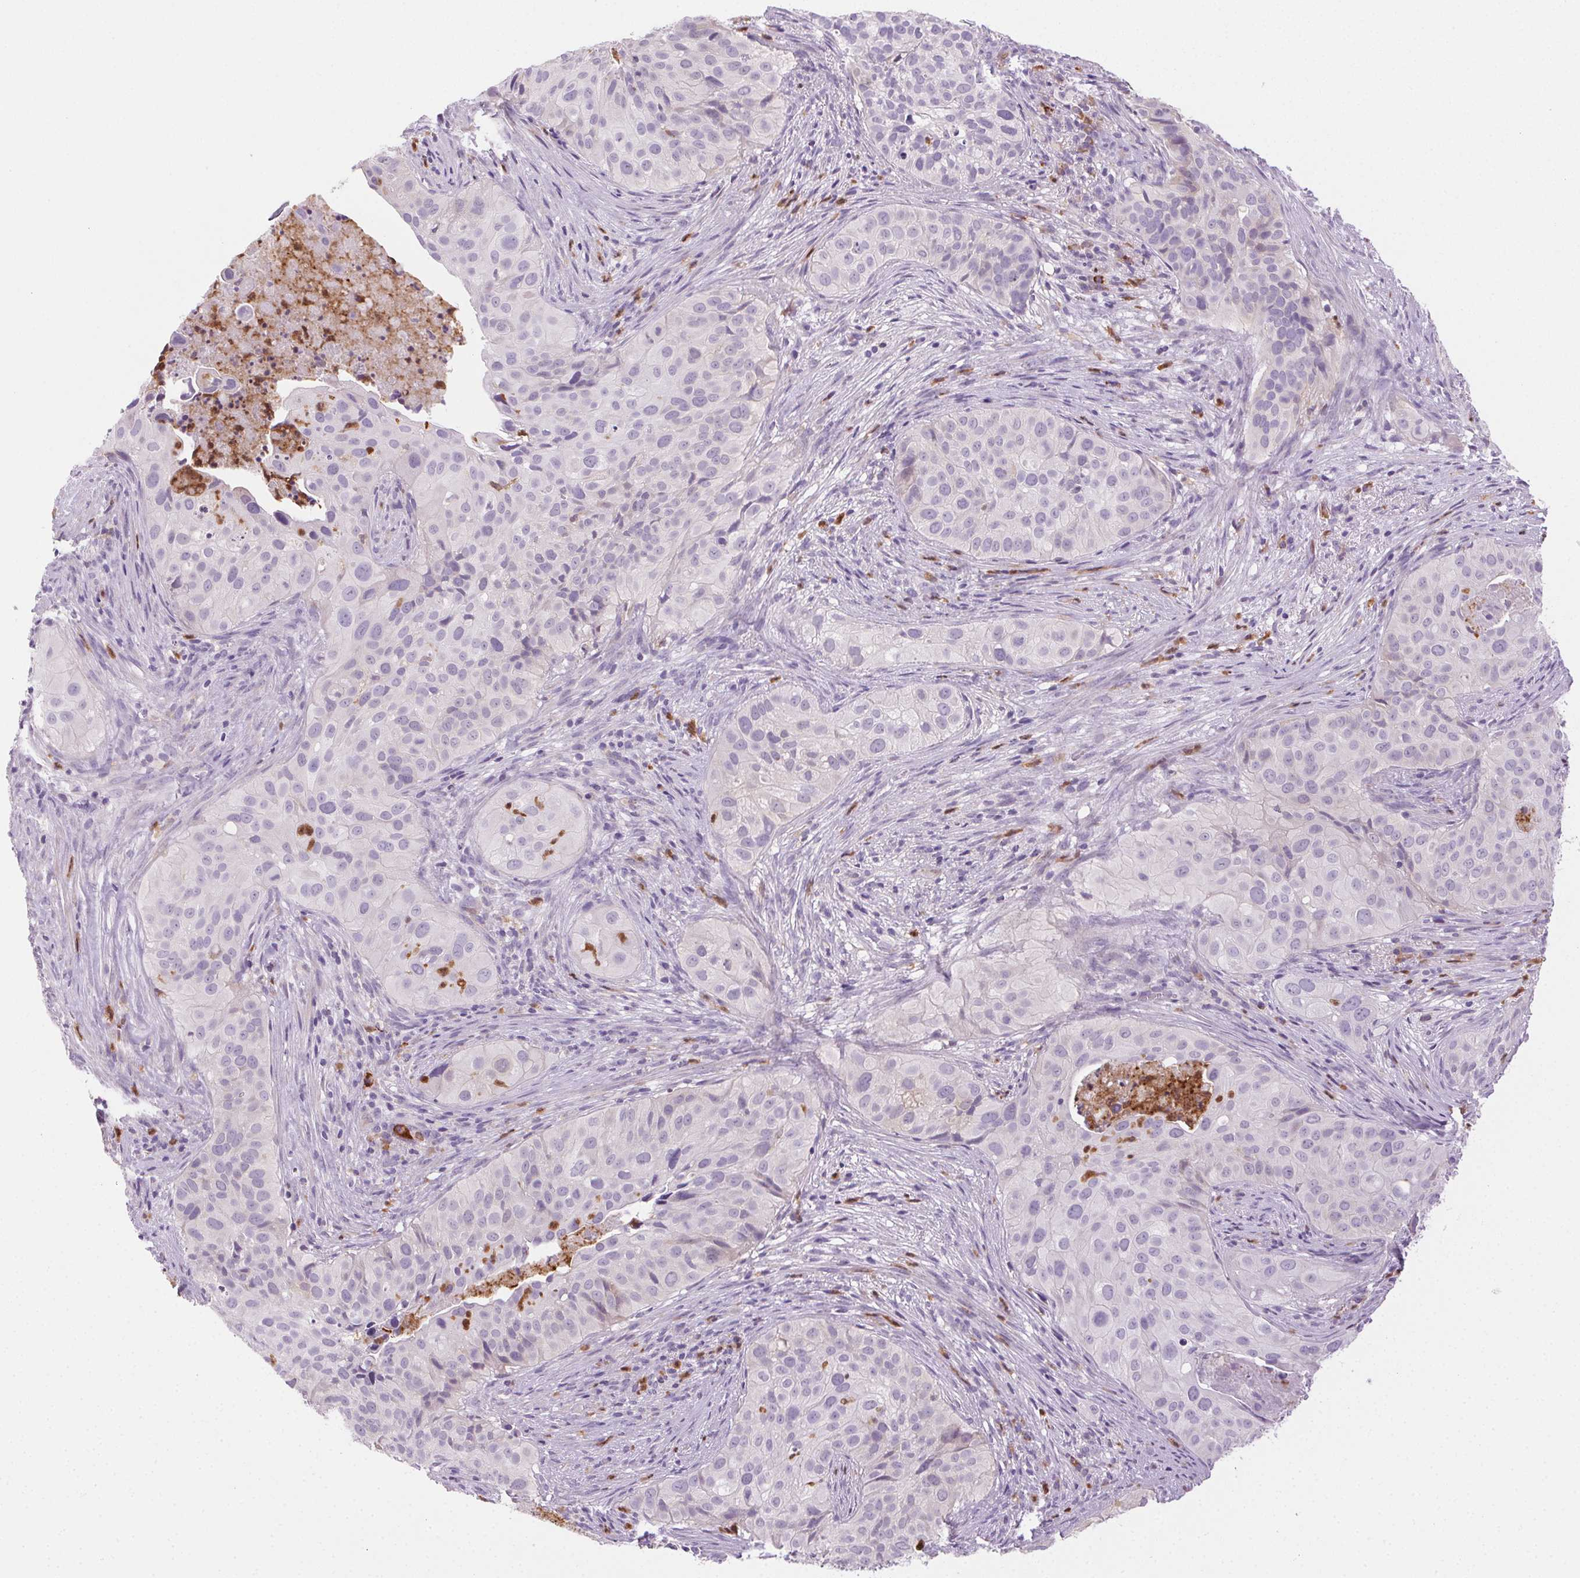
{"staining": {"intensity": "negative", "quantity": "none", "location": "none"}, "tissue": "cervical cancer", "cell_type": "Tumor cells", "image_type": "cancer", "snomed": [{"axis": "morphology", "description": "Squamous cell carcinoma, NOS"}, {"axis": "topography", "description": "Cervix"}], "caption": "Tumor cells are negative for protein expression in human cervical squamous cell carcinoma.", "gene": "TMEM45A", "patient": {"sex": "female", "age": 38}}